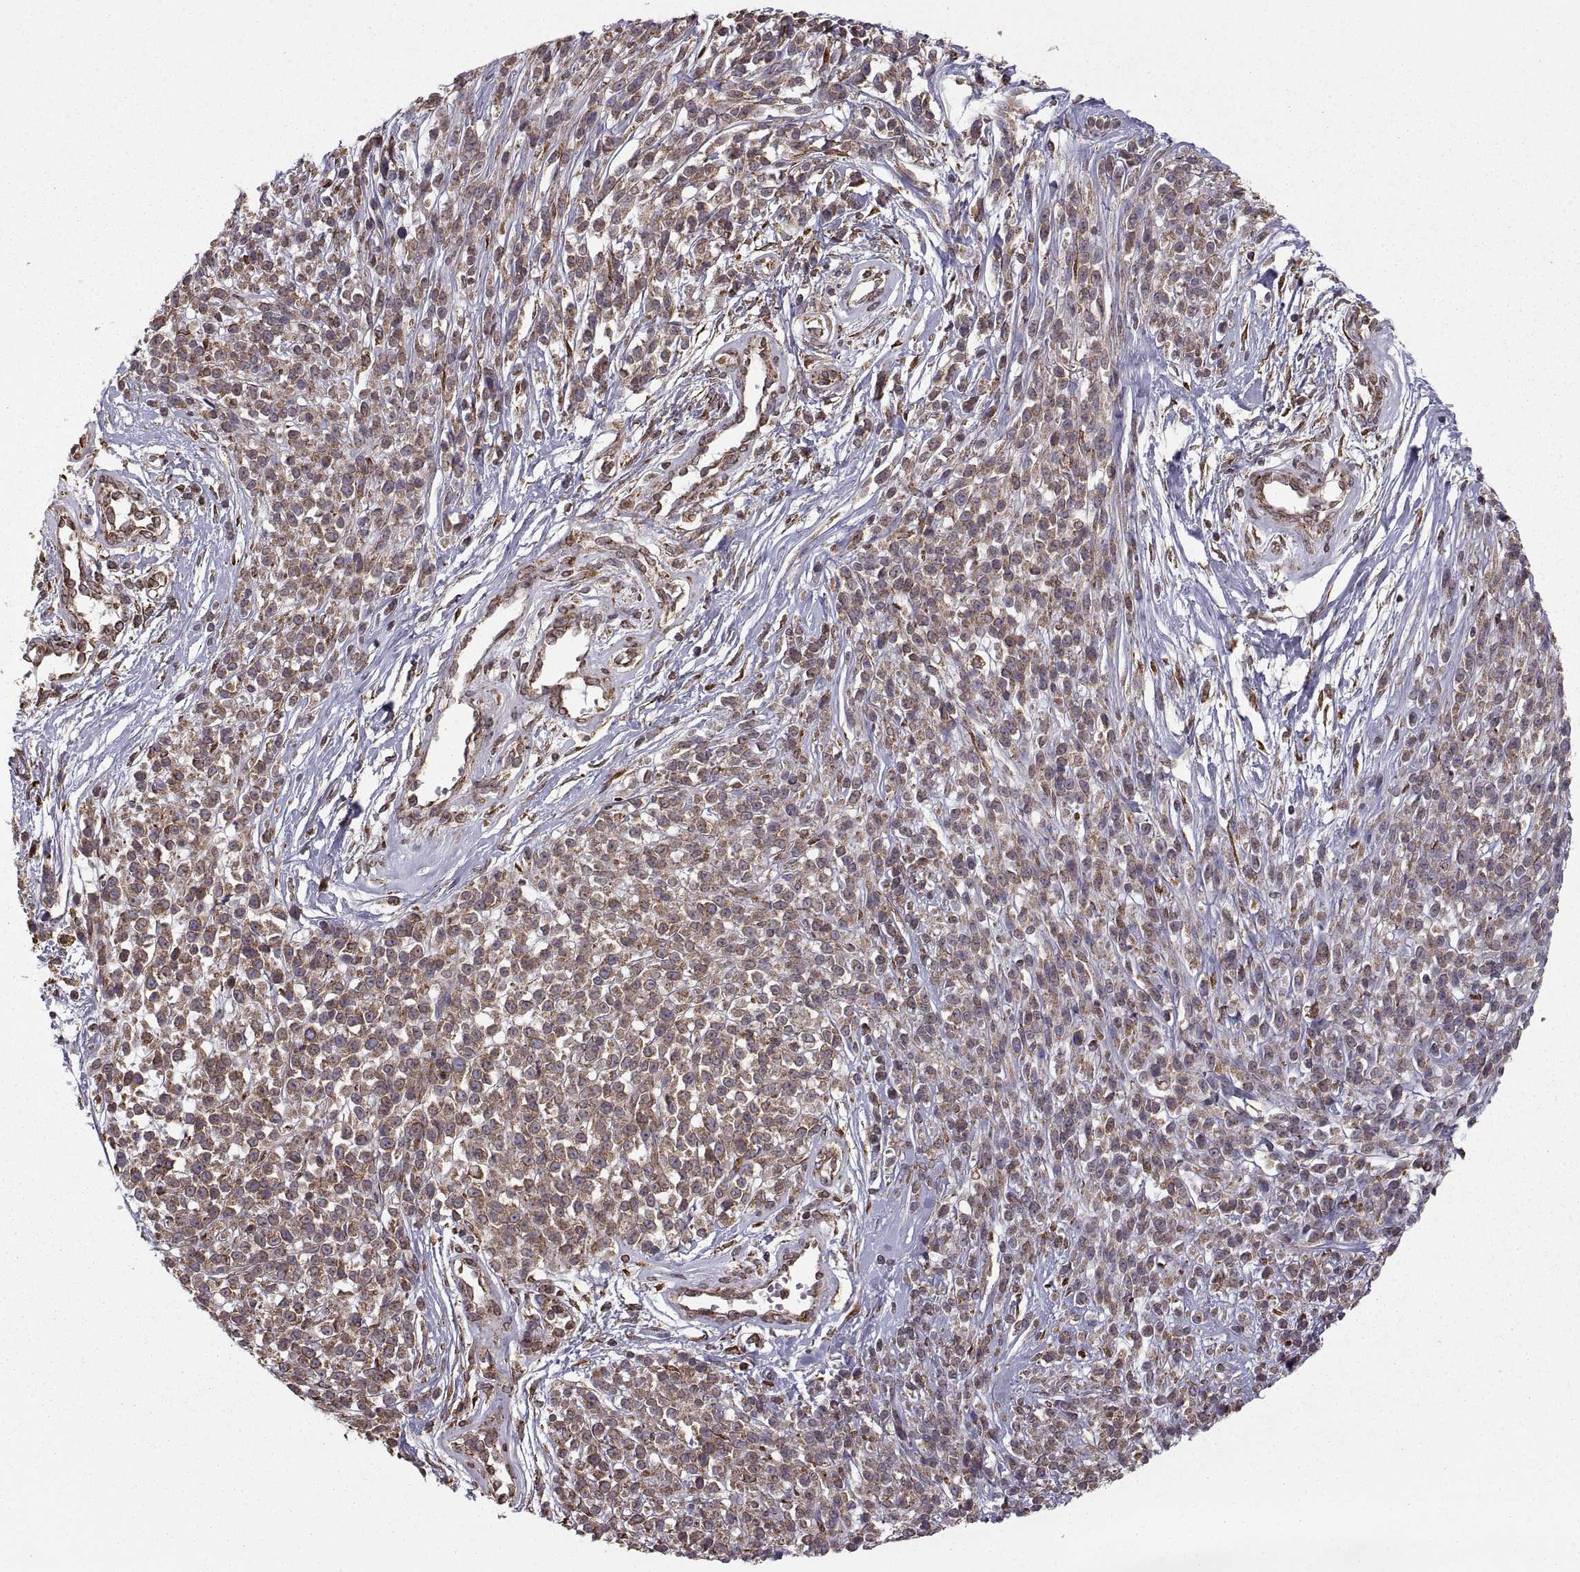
{"staining": {"intensity": "moderate", "quantity": "<25%", "location": "cytoplasmic/membranous"}, "tissue": "melanoma", "cell_type": "Tumor cells", "image_type": "cancer", "snomed": [{"axis": "morphology", "description": "Malignant melanoma, NOS"}, {"axis": "topography", "description": "Skin"}, {"axis": "topography", "description": "Skin of trunk"}], "caption": "This micrograph reveals melanoma stained with immunohistochemistry to label a protein in brown. The cytoplasmic/membranous of tumor cells show moderate positivity for the protein. Nuclei are counter-stained blue.", "gene": "PDIA3", "patient": {"sex": "male", "age": 74}}